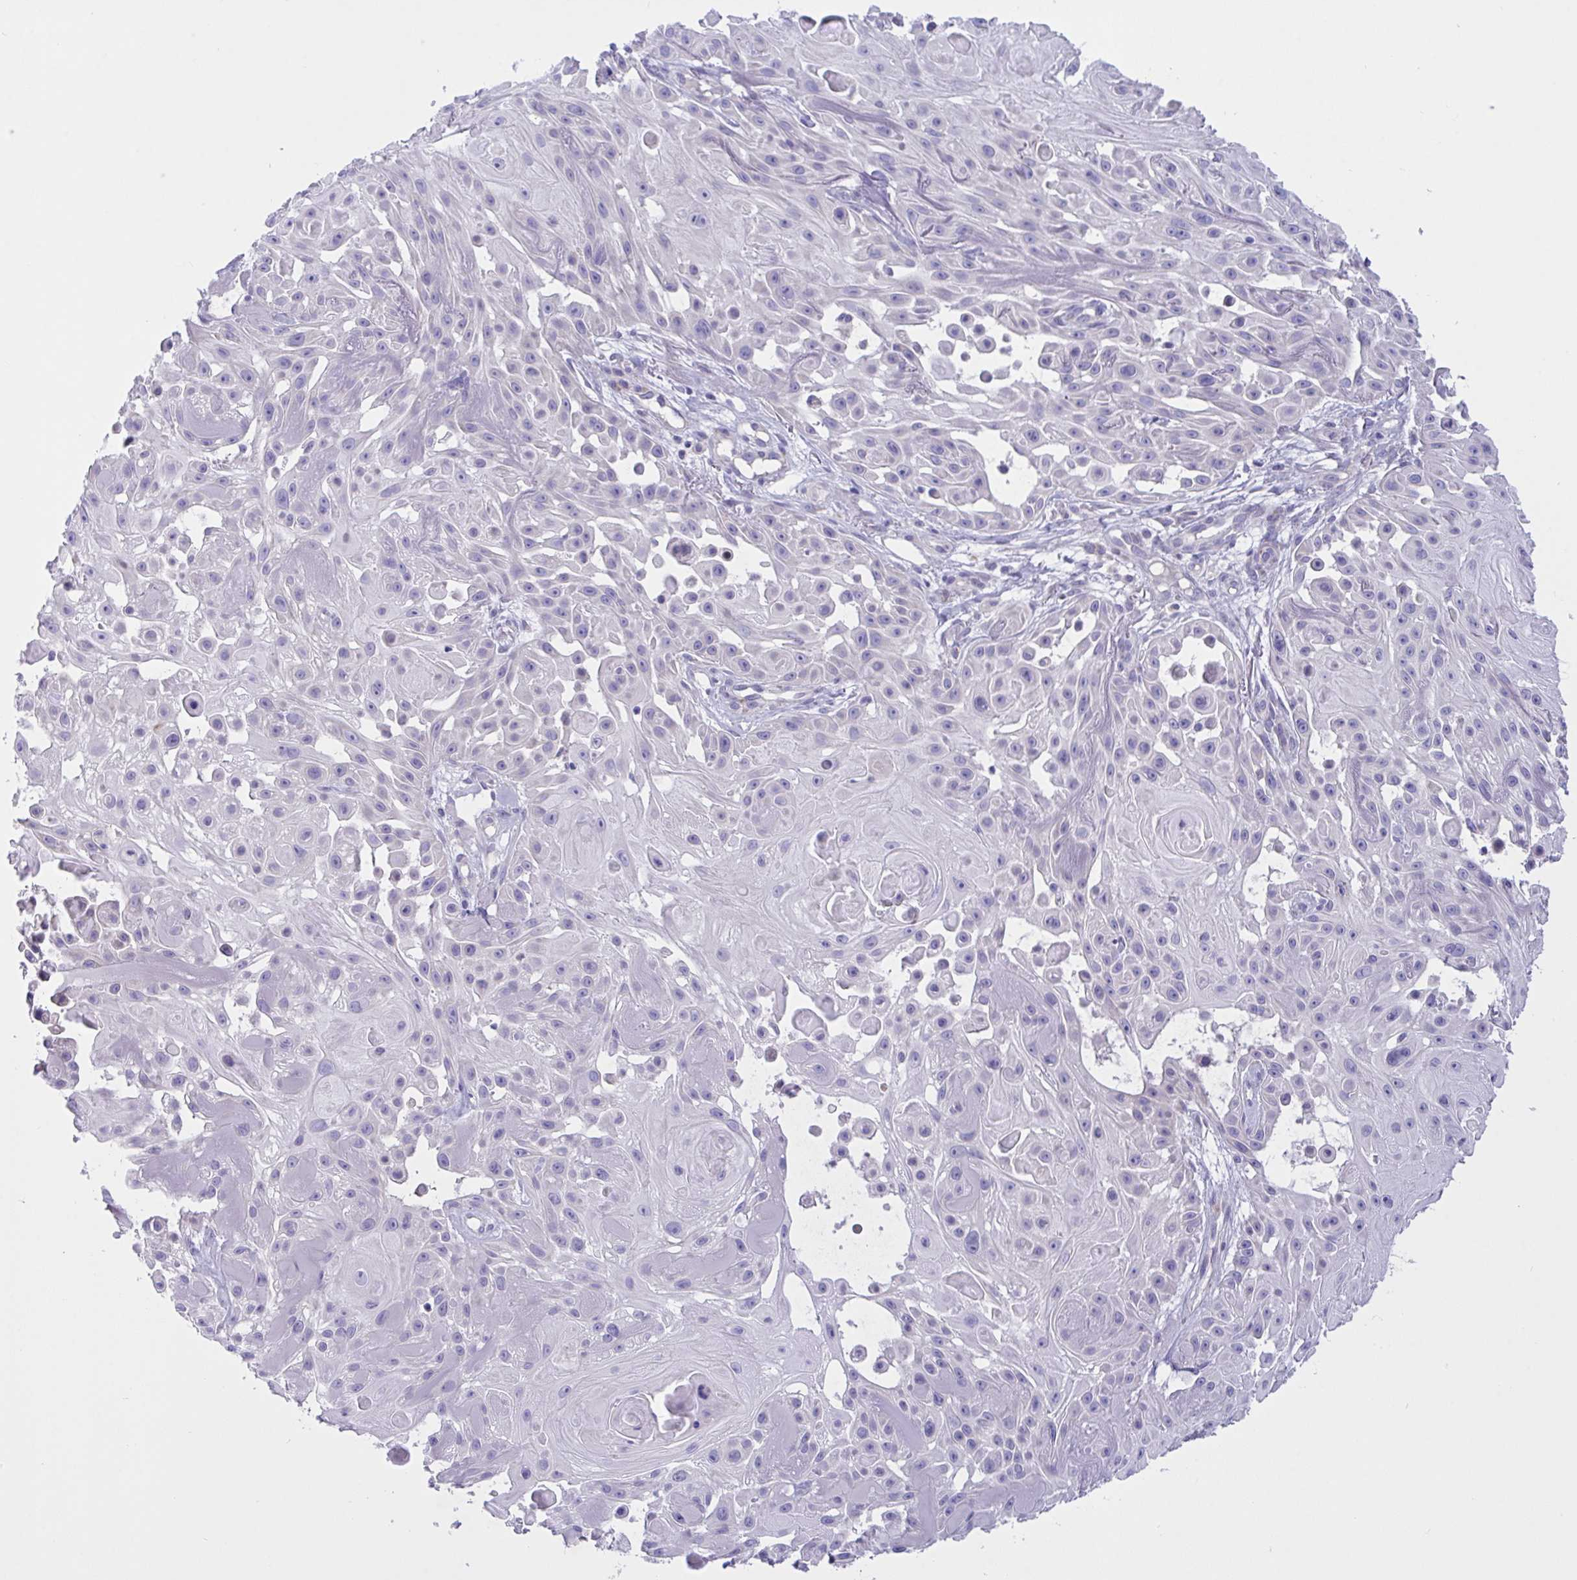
{"staining": {"intensity": "negative", "quantity": "none", "location": "none"}, "tissue": "skin cancer", "cell_type": "Tumor cells", "image_type": "cancer", "snomed": [{"axis": "morphology", "description": "Squamous cell carcinoma, NOS"}, {"axis": "topography", "description": "Skin"}], "caption": "Tumor cells are negative for protein expression in human skin squamous cell carcinoma.", "gene": "FAM86B1", "patient": {"sex": "male", "age": 91}}